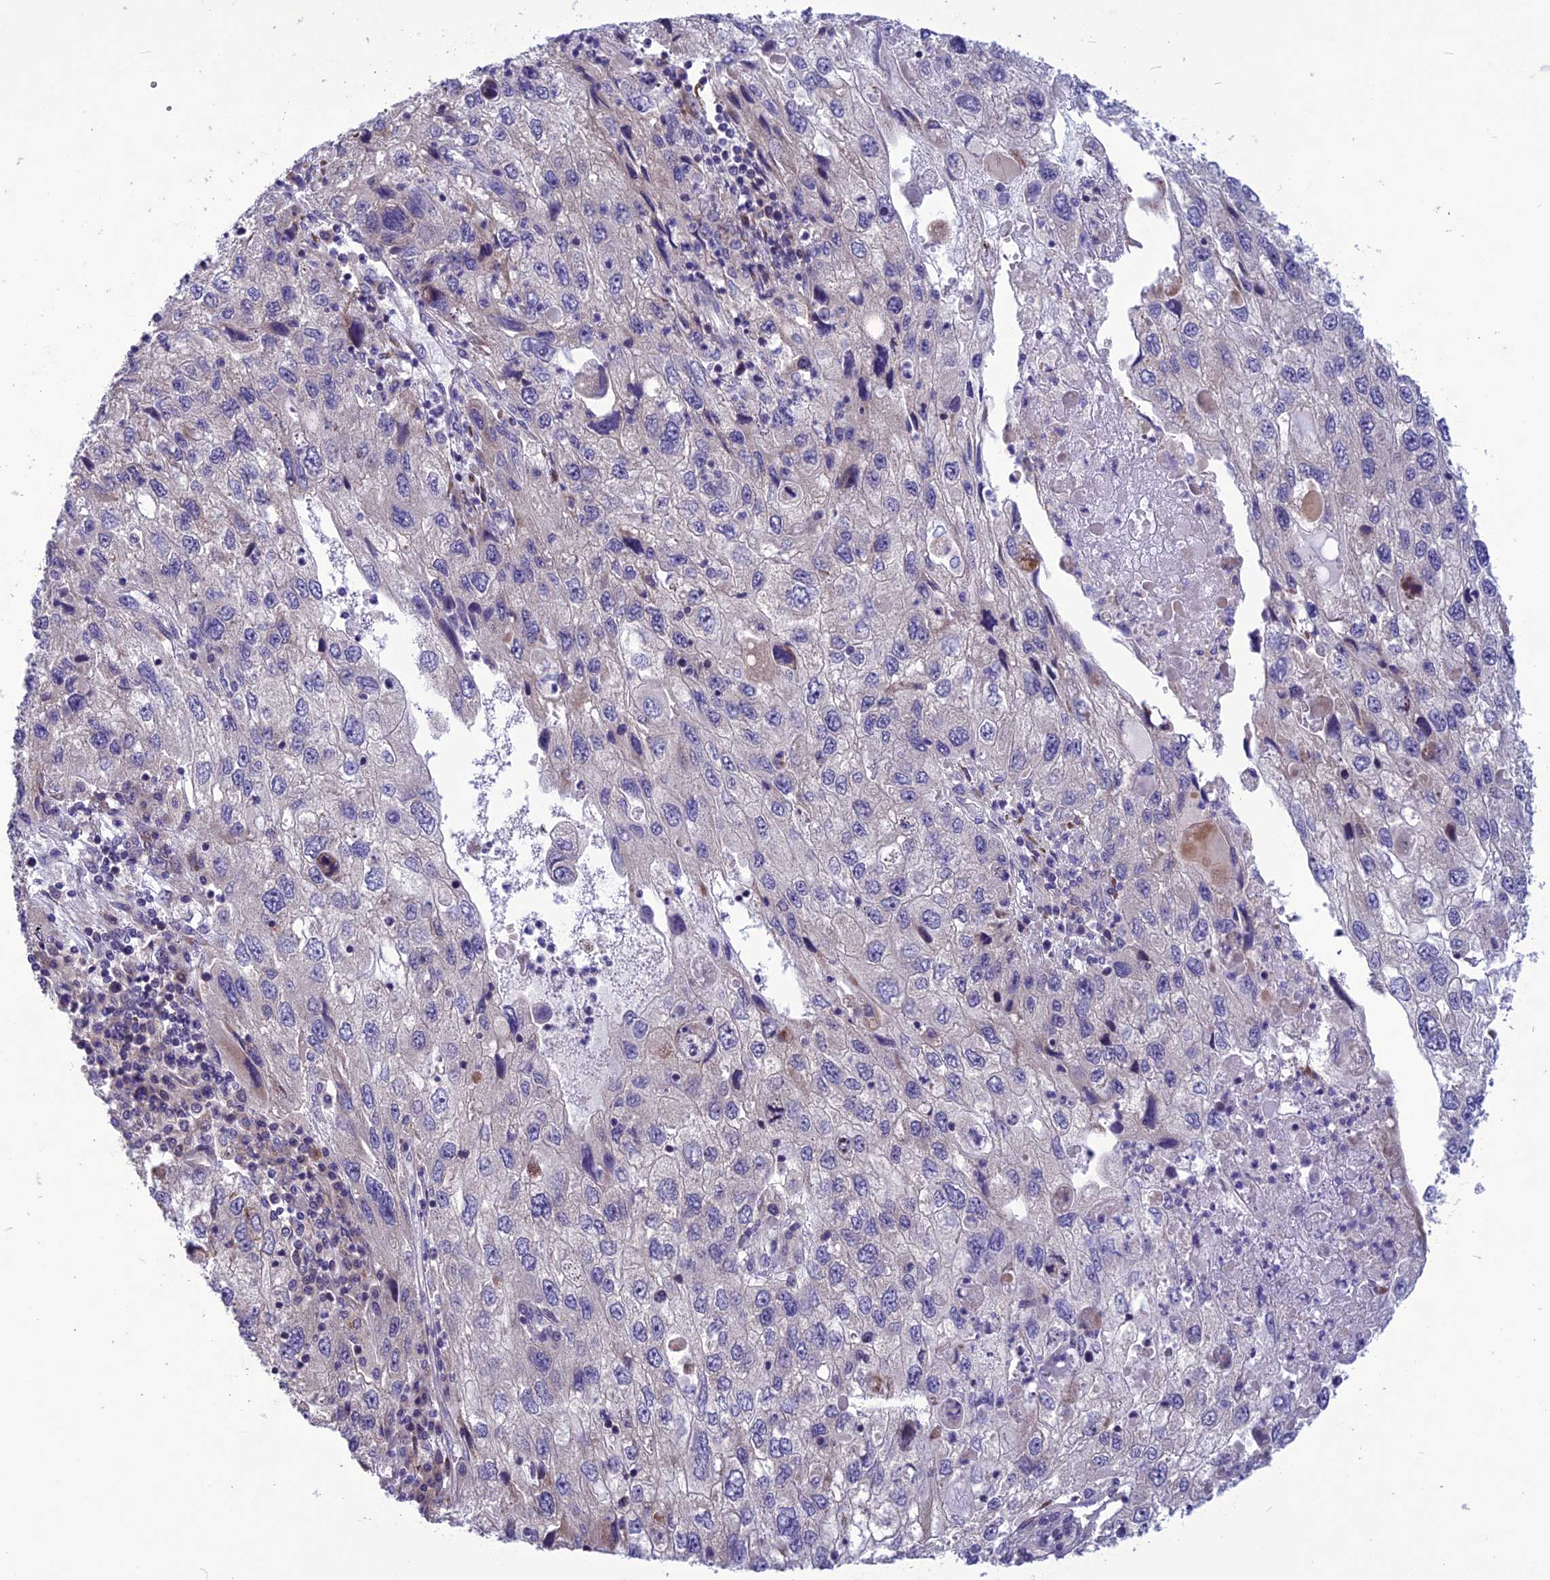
{"staining": {"intensity": "negative", "quantity": "none", "location": "none"}, "tissue": "endometrial cancer", "cell_type": "Tumor cells", "image_type": "cancer", "snomed": [{"axis": "morphology", "description": "Adenocarcinoma, NOS"}, {"axis": "topography", "description": "Endometrium"}], "caption": "Photomicrograph shows no significant protein expression in tumor cells of adenocarcinoma (endometrial).", "gene": "PSMF1", "patient": {"sex": "female", "age": 49}}